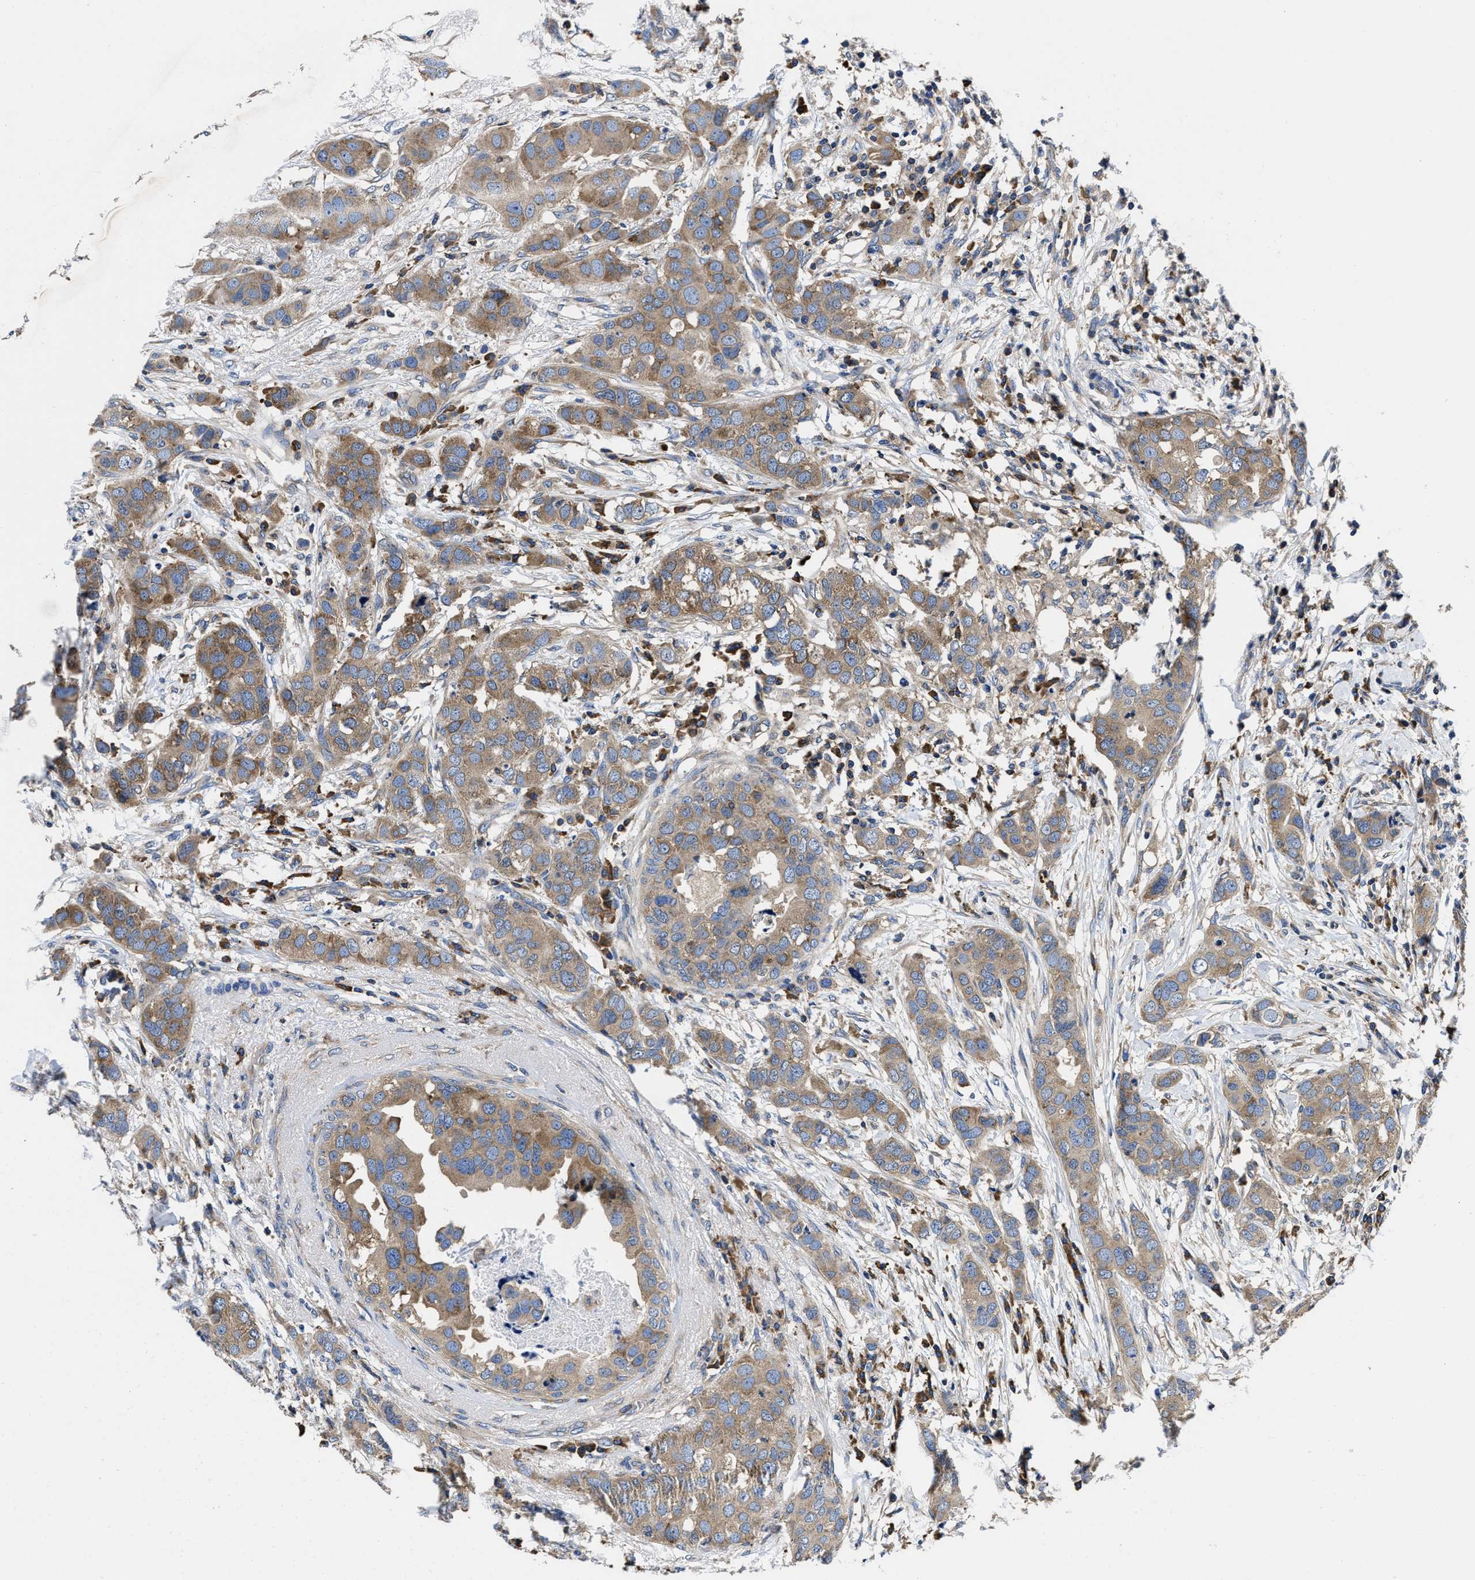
{"staining": {"intensity": "moderate", "quantity": ">75%", "location": "cytoplasmic/membranous"}, "tissue": "breast cancer", "cell_type": "Tumor cells", "image_type": "cancer", "snomed": [{"axis": "morphology", "description": "Duct carcinoma"}, {"axis": "topography", "description": "Breast"}], "caption": "The histopathology image exhibits staining of breast cancer, revealing moderate cytoplasmic/membranous protein staining (brown color) within tumor cells.", "gene": "YARS1", "patient": {"sex": "female", "age": 50}}